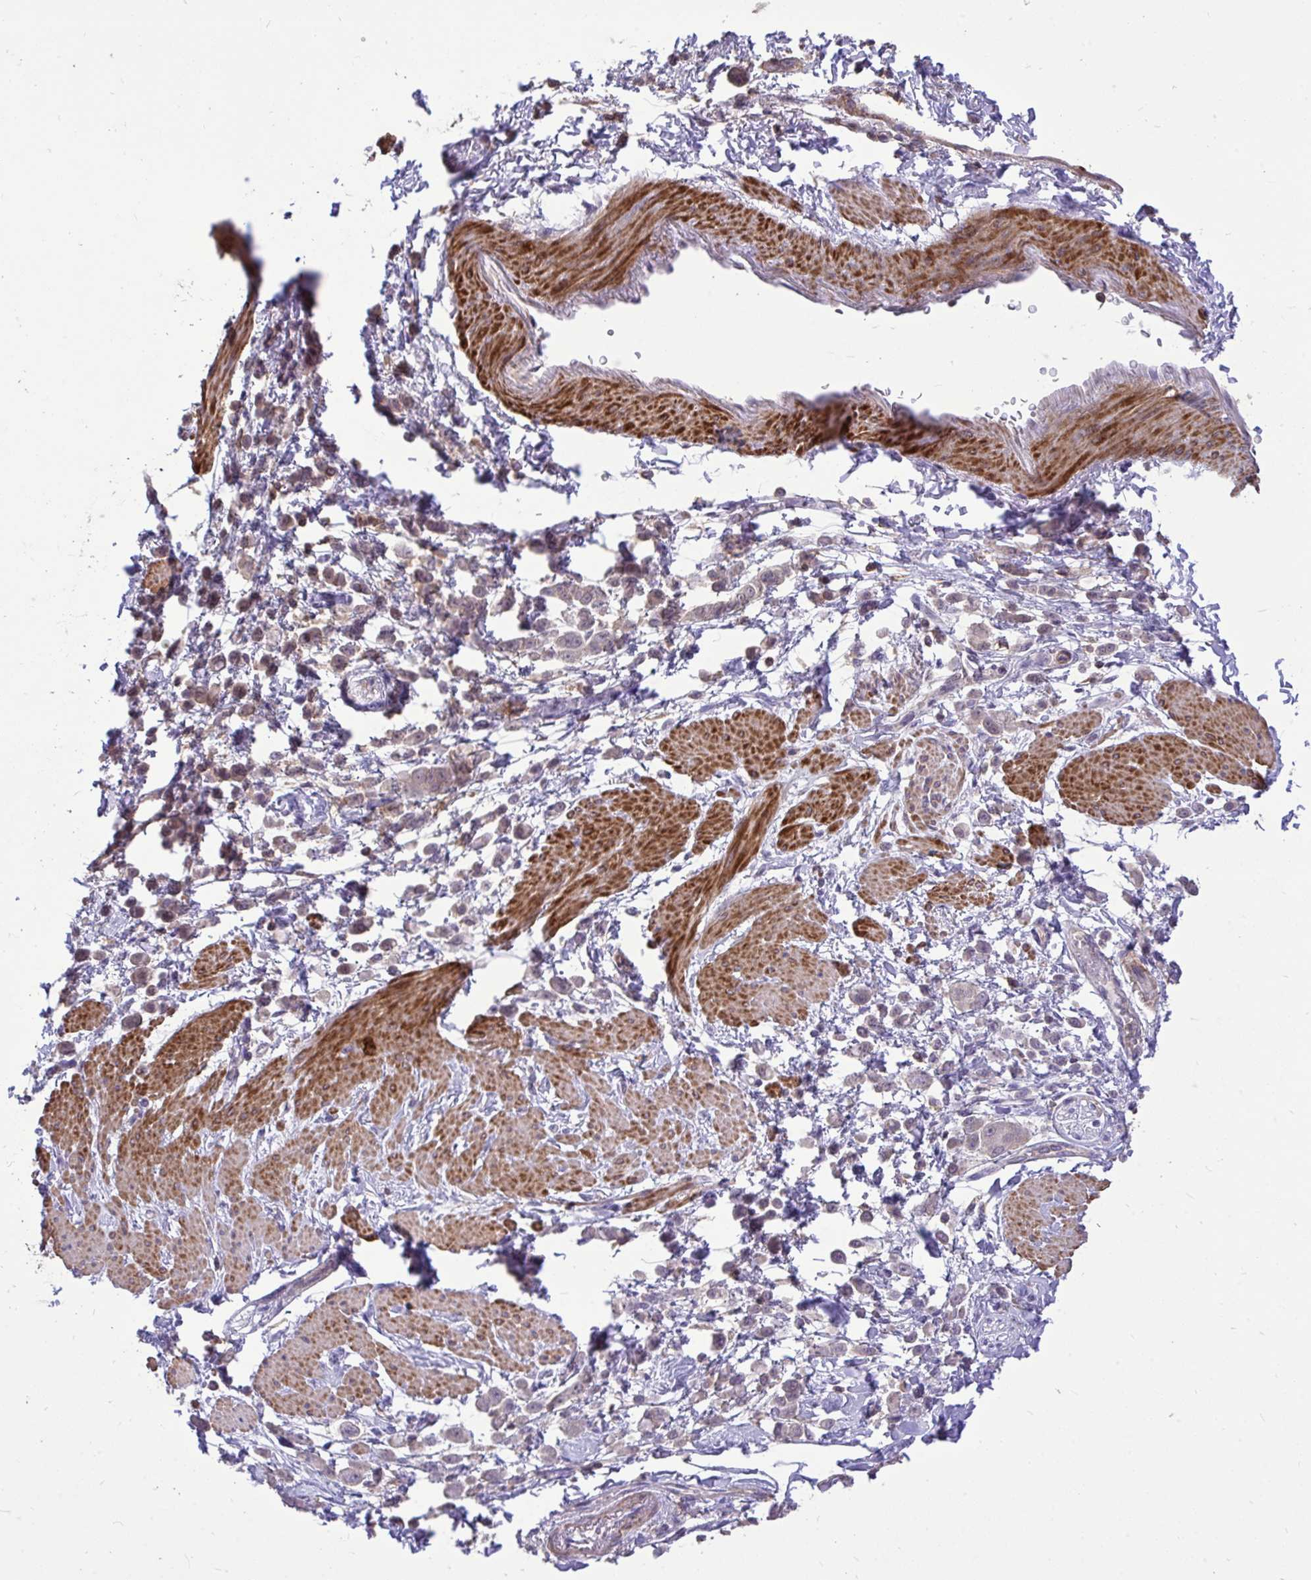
{"staining": {"intensity": "weak", "quantity": ">75%", "location": "cytoplasmic/membranous"}, "tissue": "pancreatic cancer", "cell_type": "Tumor cells", "image_type": "cancer", "snomed": [{"axis": "morphology", "description": "Normal tissue, NOS"}, {"axis": "morphology", "description": "Adenocarcinoma, NOS"}, {"axis": "topography", "description": "Pancreas"}], "caption": "Protein expression by IHC exhibits weak cytoplasmic/membranous expression in about >75% of tumor cells in adenocarcinoma (pancreatic).", "gene": "IGFL2", "patient": {"sex": "female", "age": 64}}